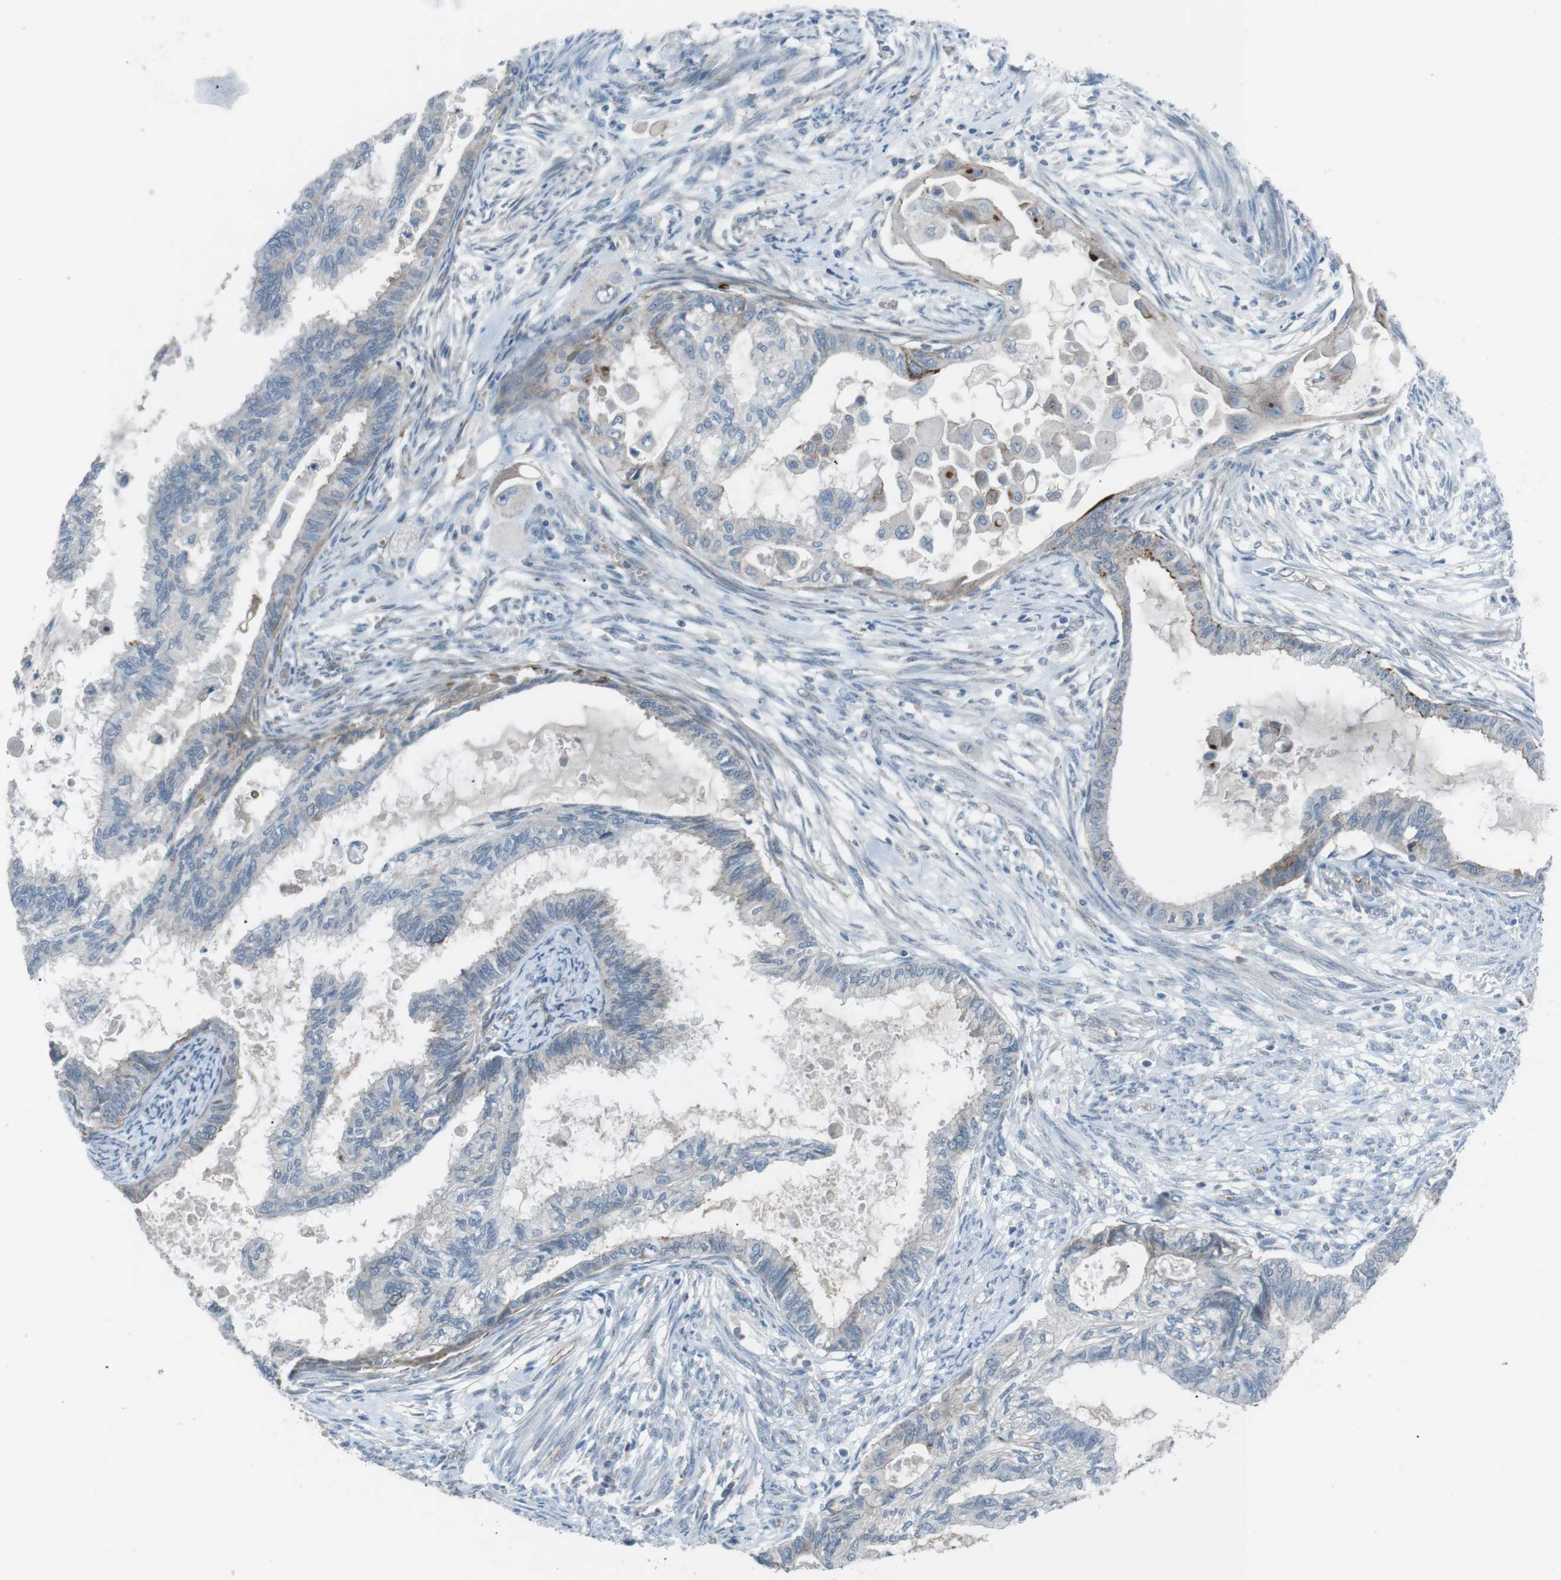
{"staining": {"intensity": "moderate", "quantity": "<25%", "location": "cytoplasmic/membranous"}, "tissue": "cervical cancer", "cell_type": "Tumor cells", "image_type": "cancer", "snomed": [{"axis": "morphology", "description": "Normal tissue, NOS"}, {"axis": "morphology", "description": "Adenocarcinoma, NOS"}, {"axis": "topography", "description": "Cervix"}, {"axis": "topography", "description": "Endometrium"}], "caption": "Tumor cells demonstrate moderate cytoplasmic/membranous expression in about <25% of cells in cervical cancer. The staining is performed using DAB brown chromogen to label protein expression. The nuclei are counter-stained blue using hematoxylin.", "gene": "SPTA1", "patient": {"sex": "female", "age": 86}}